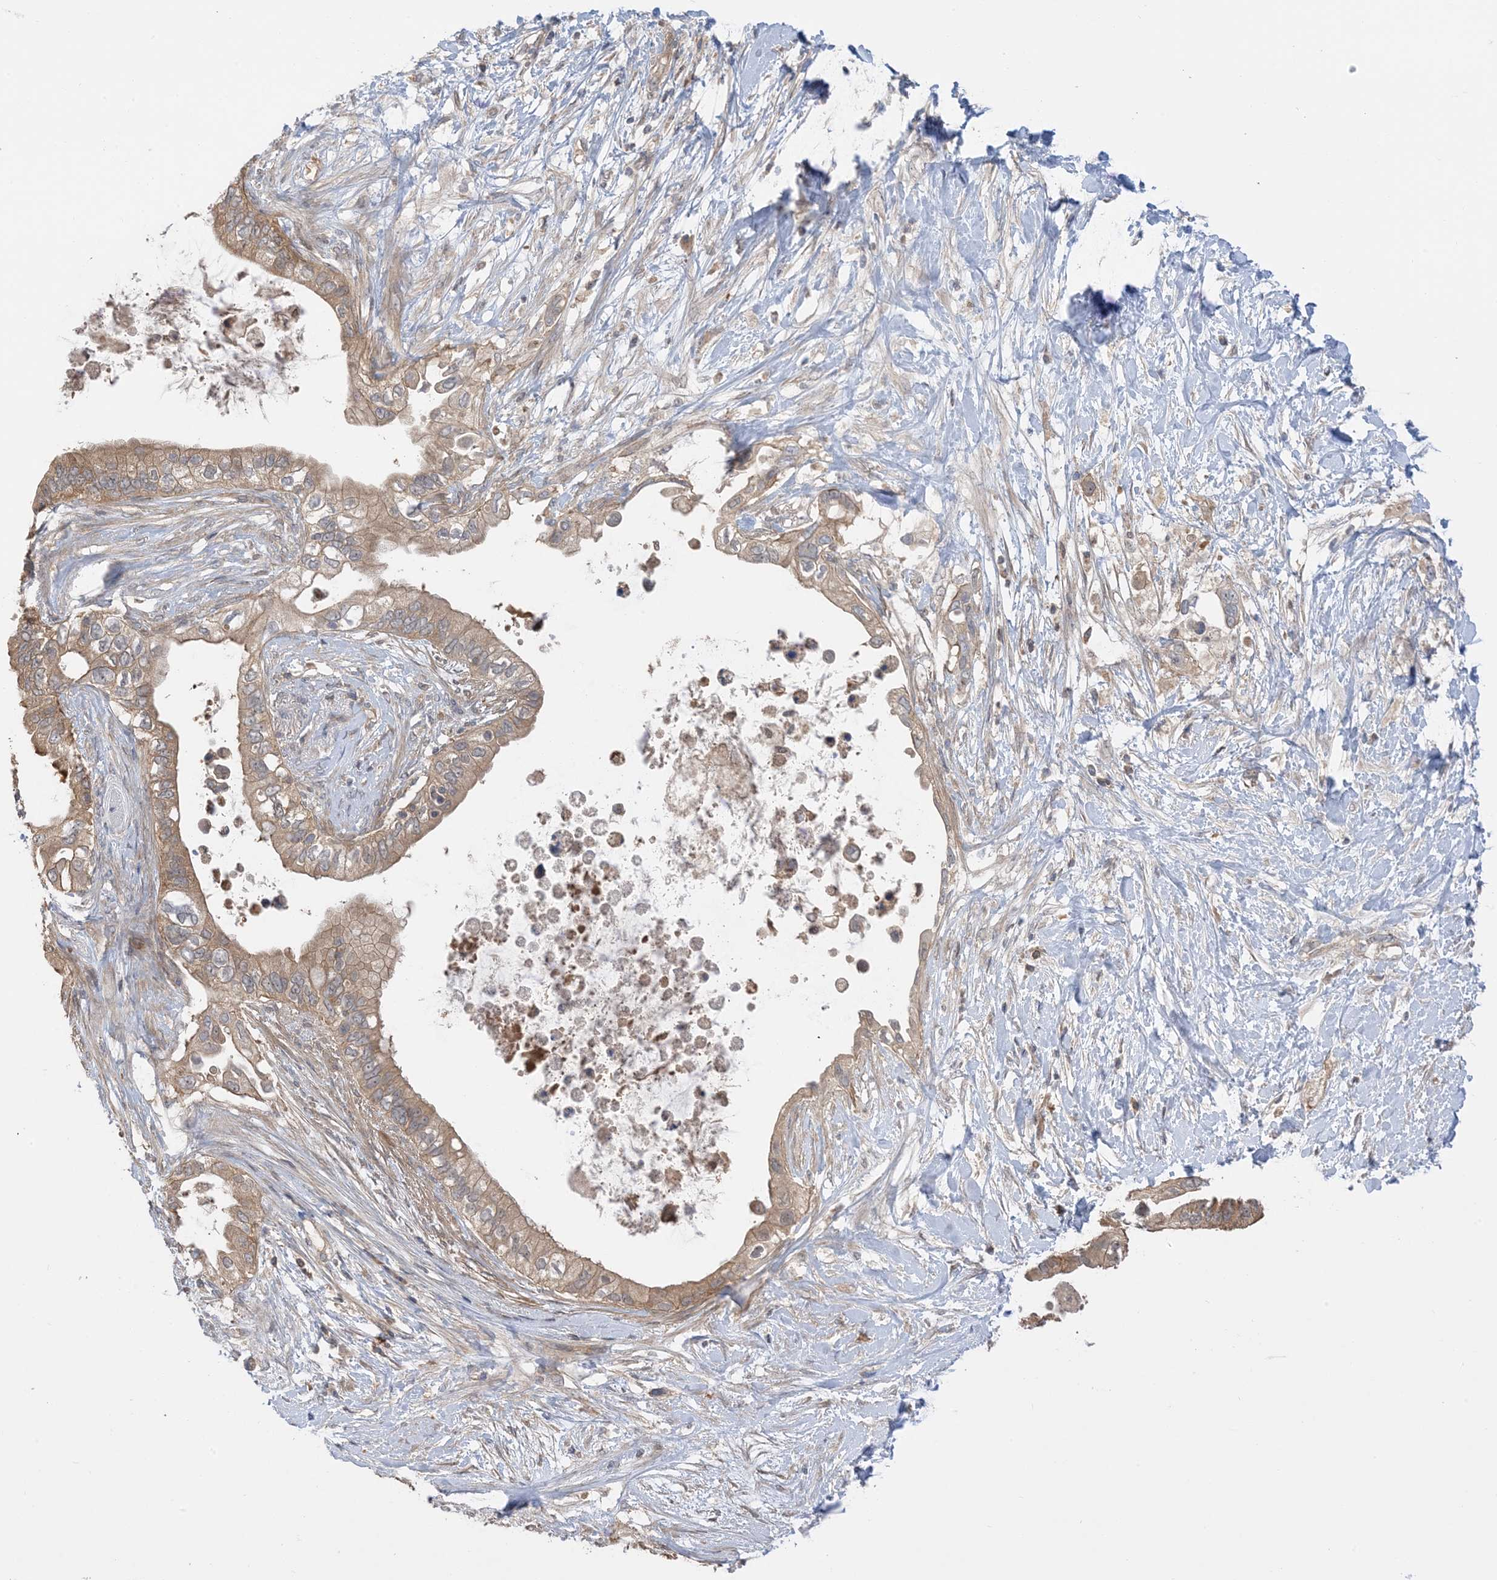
{"staining": {"intensity": "moderate", "quantity": ">75%", "location": "cytoplasmic/membranous"}, "tissue": "pancreatic cancer", "cell_type": "Tumor cells", "image_type": "cancer", "snomed": [{"axis": "morphology", "description": "Adenocarcinoma, NOS"}, {"axis": "topography", "description": "Pancreas"}], "caption": "A medium amount of moderate cytoplasmic/membranous staining is appreciated in approximately >75% of tumor cells in pancreatic cancer (adenocarcinoma) tissue. Using DAB (brown) and hematoxylin (blue) stains, captured at high magnification using brightfield microscopy.", "gene": "WDR26", "patient": {"sex": "female", "age": 56}}